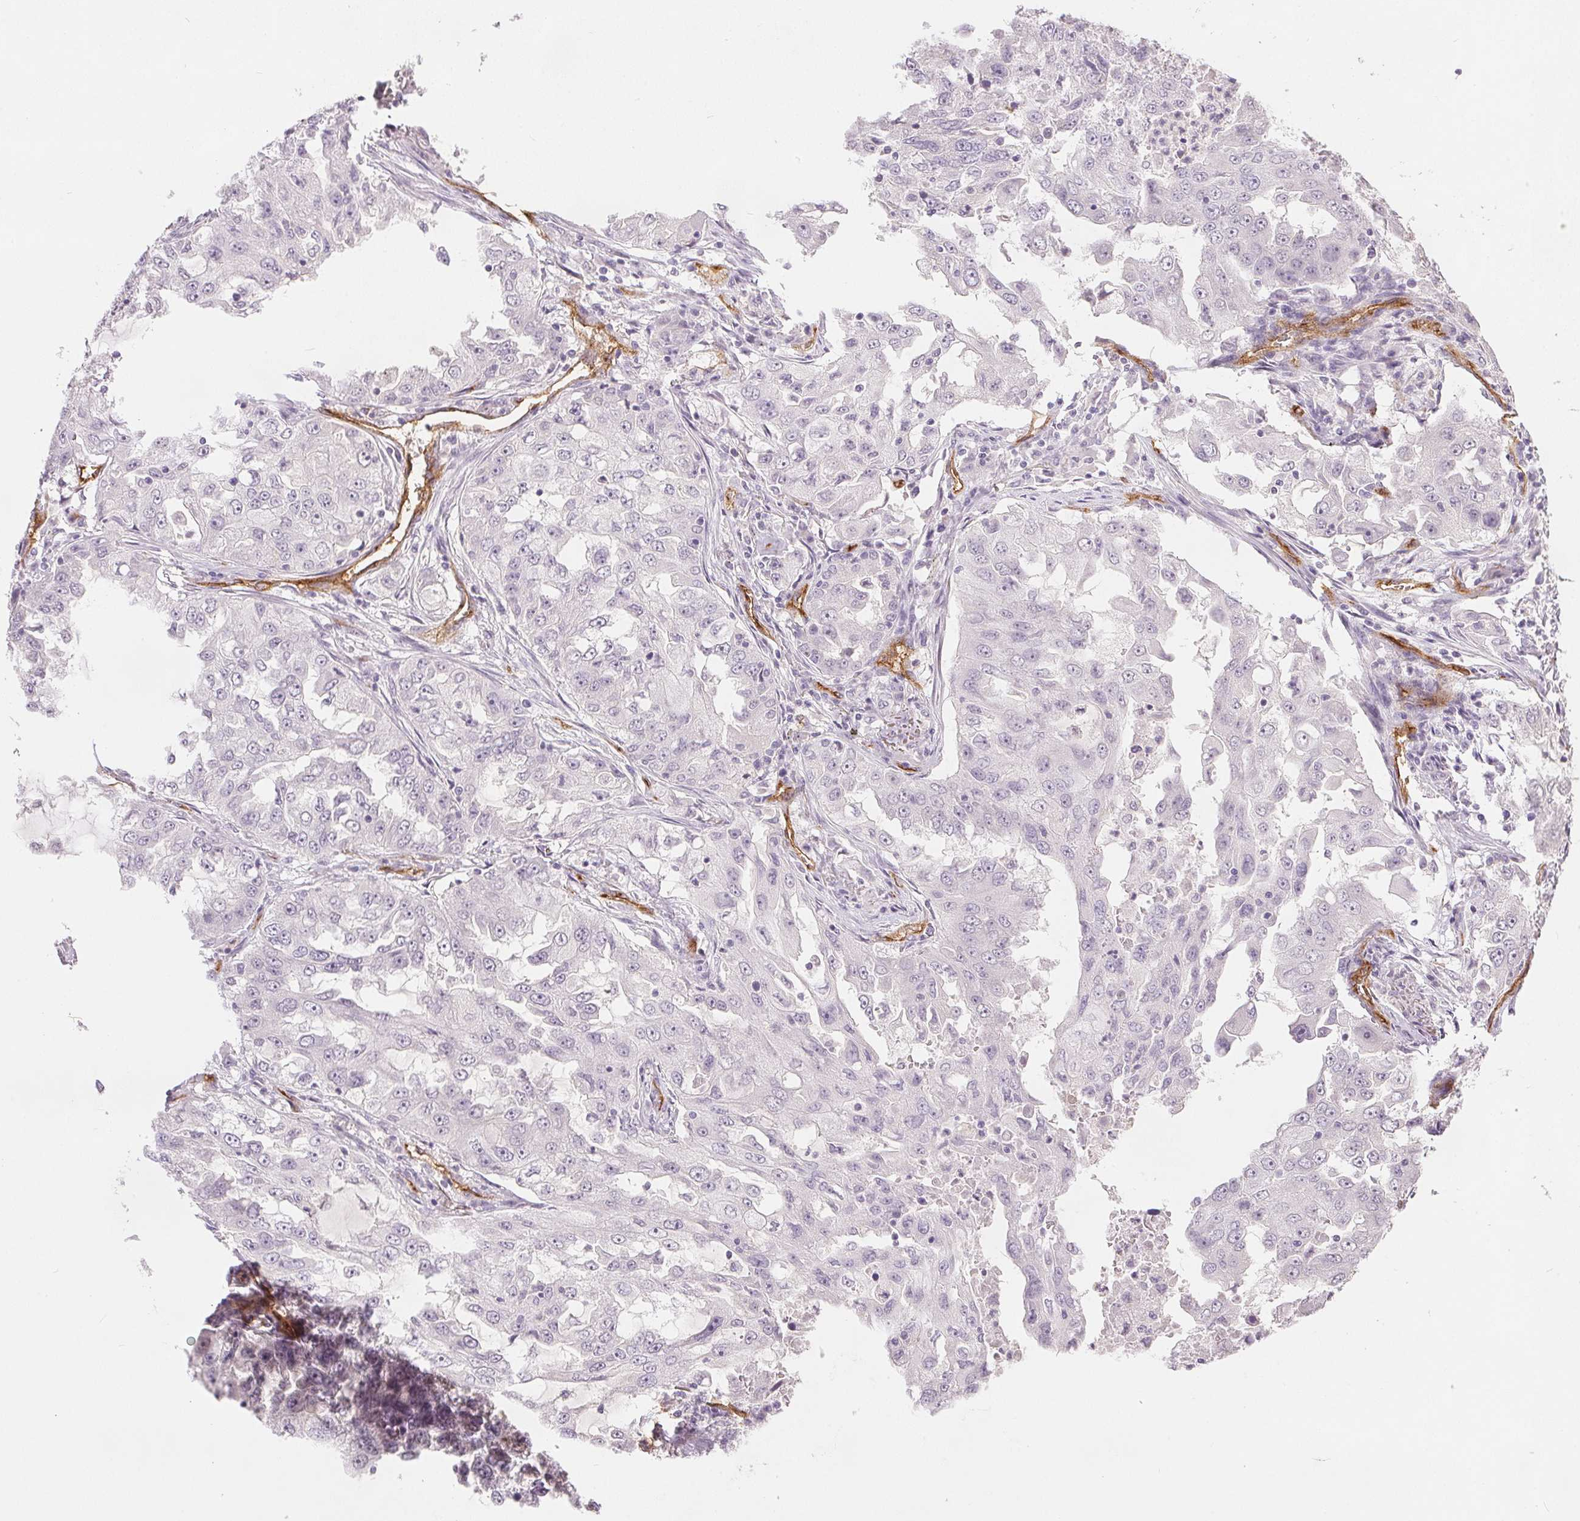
{"staining": {"intensity": "negative", "quantity": "none", "location": "none"}, "tissue": "lung cancer", "cell_type": "Tumor cells", "image_type": "cancer", "snomed": [{"axis": "morphology", "description": "Adenocarcinoma, NOS"}, {"axis": "topography", "description": "Lung"}], "caption": "IHC photomicrograph of adenocarcinoma (lung) stained for a protein (brown), which displays no expression in tumor cells. (DAB (3,3'-diaminobenzidine) immunohistochemistry with hematoxylin counter stain).", "gene": "PODXL", "patient": {"sex": "female", "age": 61}}